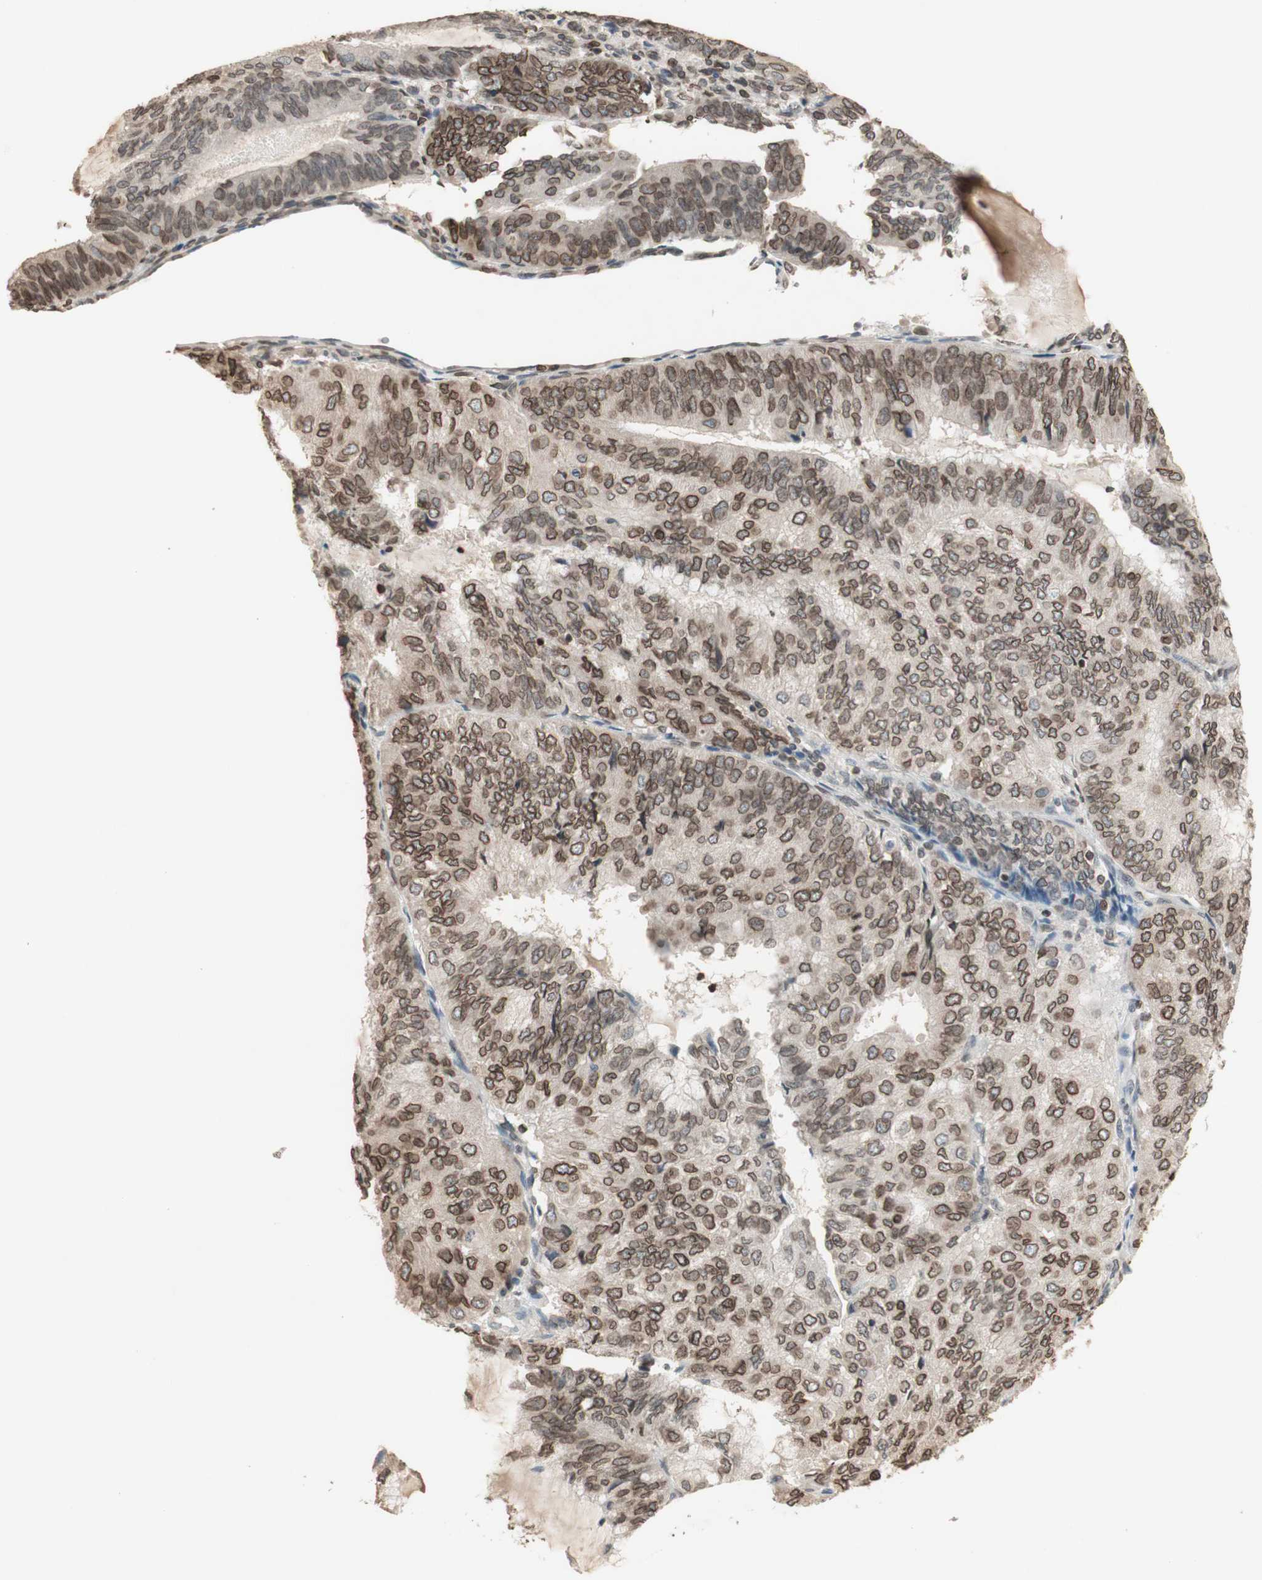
{"staining": {"intensity": "moderate", "quantity": ">75%", "location": "cytoplasmic/membranous,nuclear"}, "tissue": "endometrial cancer", "cell_type": "Tumor cells", "image_type": "cancer", "snomed": [{"axis": "morphology", "description": "Adenocarcinoma, NOS"}, {"axis": "topography", "description": "Endometrium"}], "caption": "This micrograph demonstrates immunohistochemistry staining of adenocarcinoma (endometrial), with medium moderate cytoplasmic/membranous and nuclear expression in about >75% of tumor cells.", "gene": "TMPO", "patient": {"sex": "female", "age": 81}}